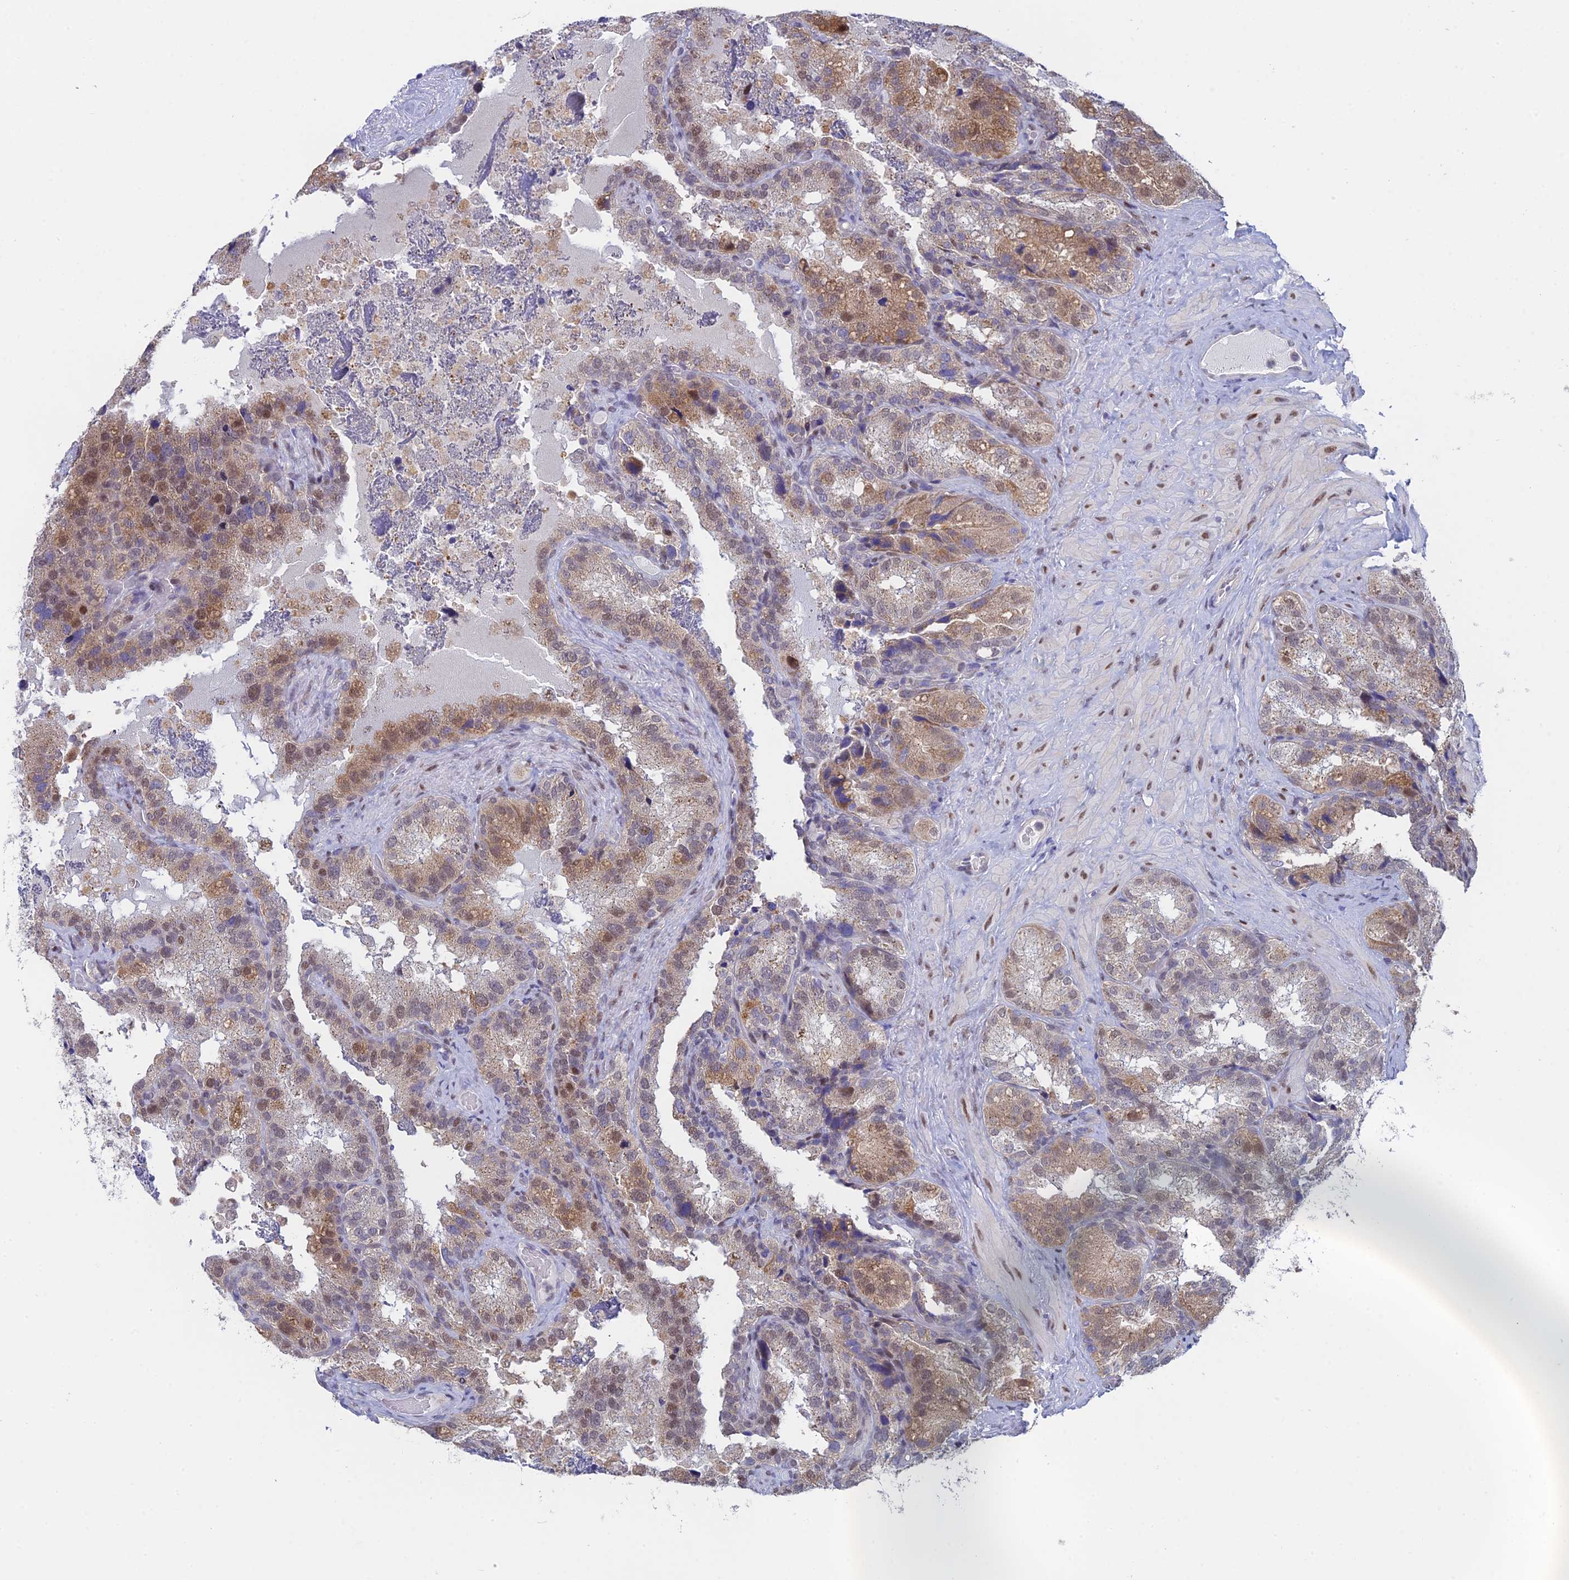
{"staining": {"intensity": "moderate", "quantity": "25%-75%", "location": "cytoplasmic/membranous,nuclear"}, "tissue": "seminal vesicle", "cell_type": "Glandular cells", "image_type": "normal", "snomed": [{"axis": "morphology", "description": "Normal tissue, NOS"}, {"axis": "topography", "description": "Seminal veicle"}], "caption": "Protein expression analysis of normal seminal vesicle shows moderate cytoplasmic/membranous,nuclear staining in about 25%-75% of glandular cells. (IHC, brightfield microscopy, high magnification).", "gene": "MRPL17", "patient": {"sex": "male", "age": 58}}